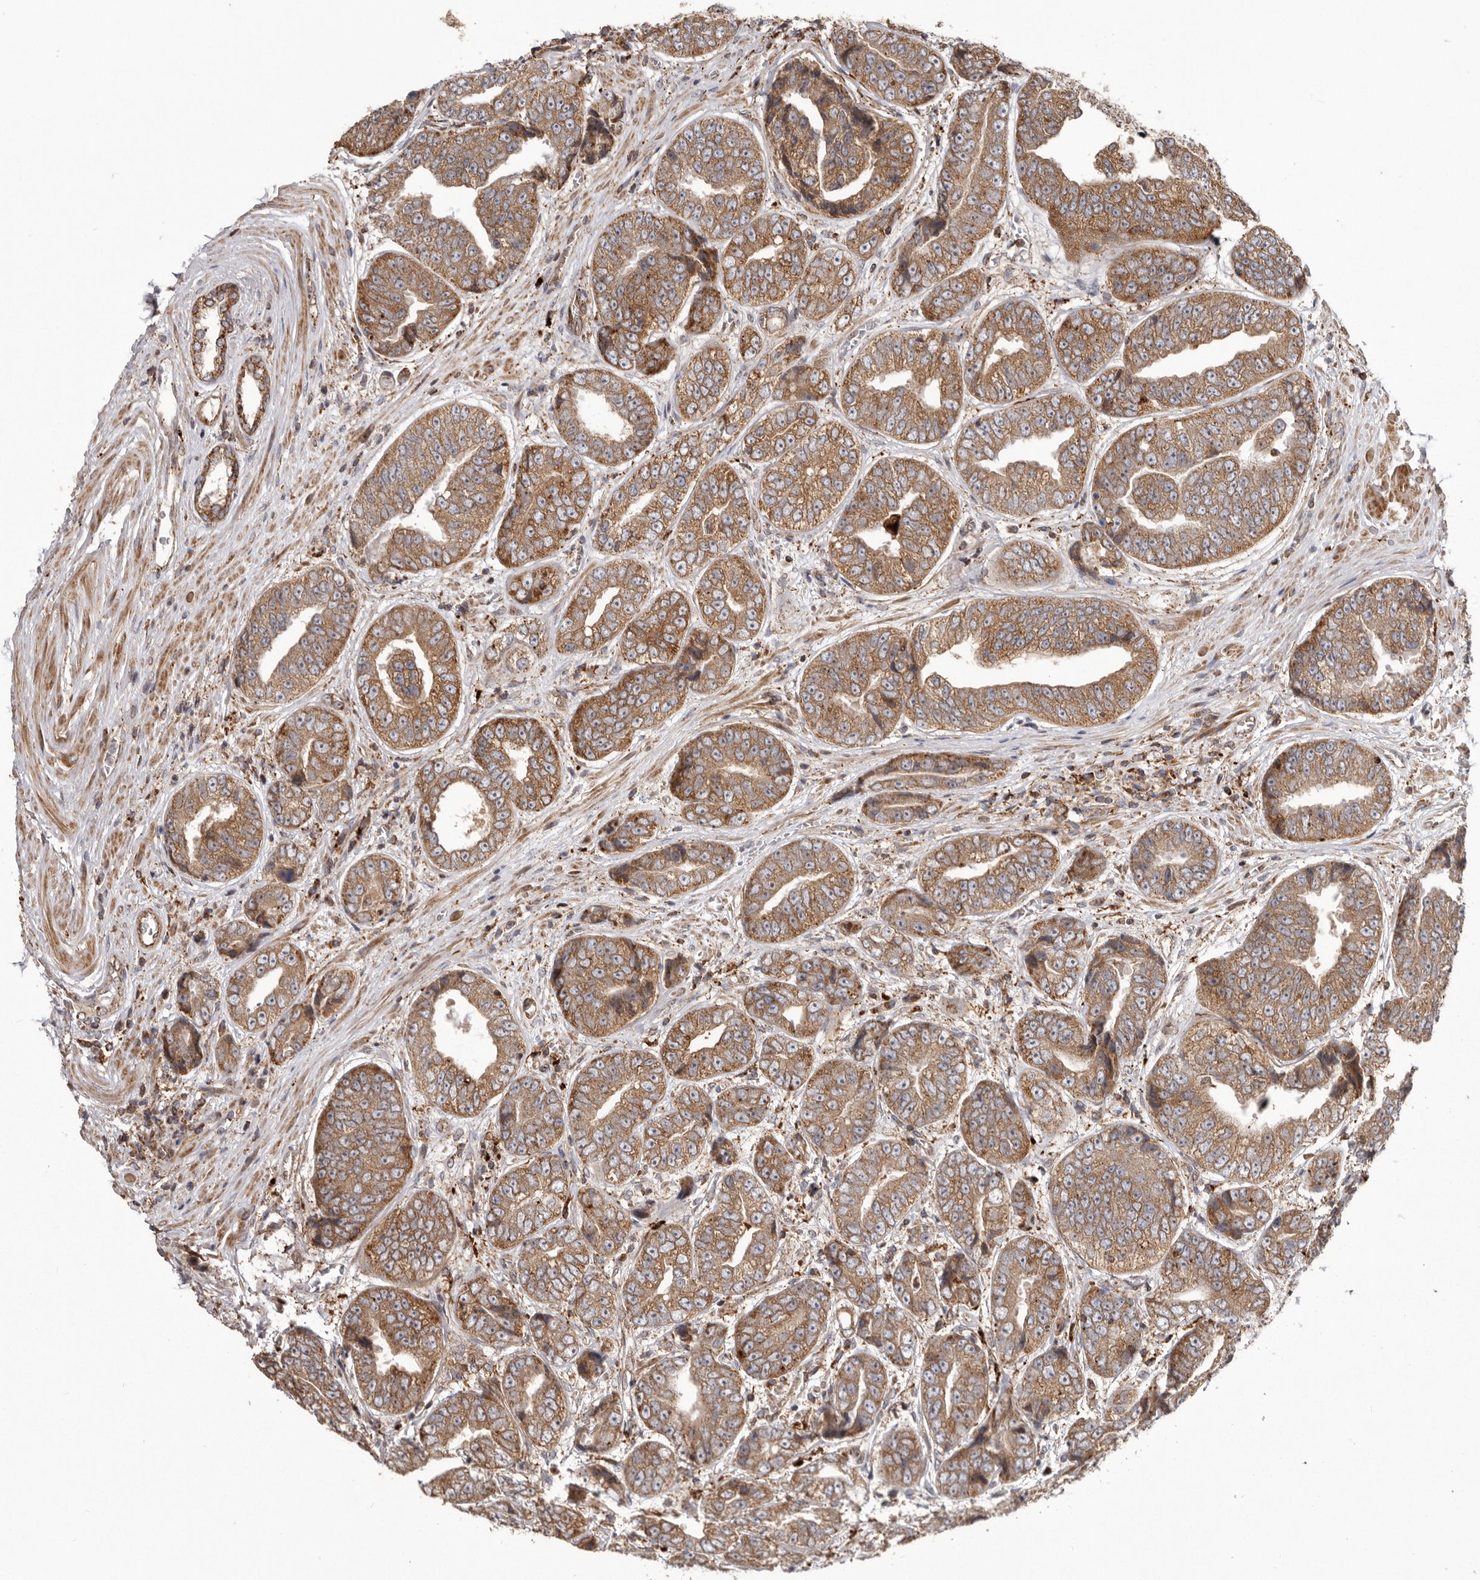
{"staining": {"intensity": "moderate", "quantity": ">75%", "location": "cytoplasmic/membranous"}, "tissue": "prostate cancer", "cell_type": "Tumor cells", "image_type": "cancer", "snomed": [{"axis": "morphology", "description": "Adenocarcinoma, High grade"}, {"axis": "topography", "description": "Prostate"}], "caption": "Prostate cancer (high-grade adenocarcinoma) was stained to show a protein in brown. There is medium levels of moderate cytoplasmic/membranous expression in approximately >75% of tumor cells. (Stains: DAB (3,3'-diaminobenzidine) in brown, nuclei in blue, Microscopy: brightfield microscopy at high magnification).", "gene": "NUP43", "patient": {"sex": "male", "age": 61}}